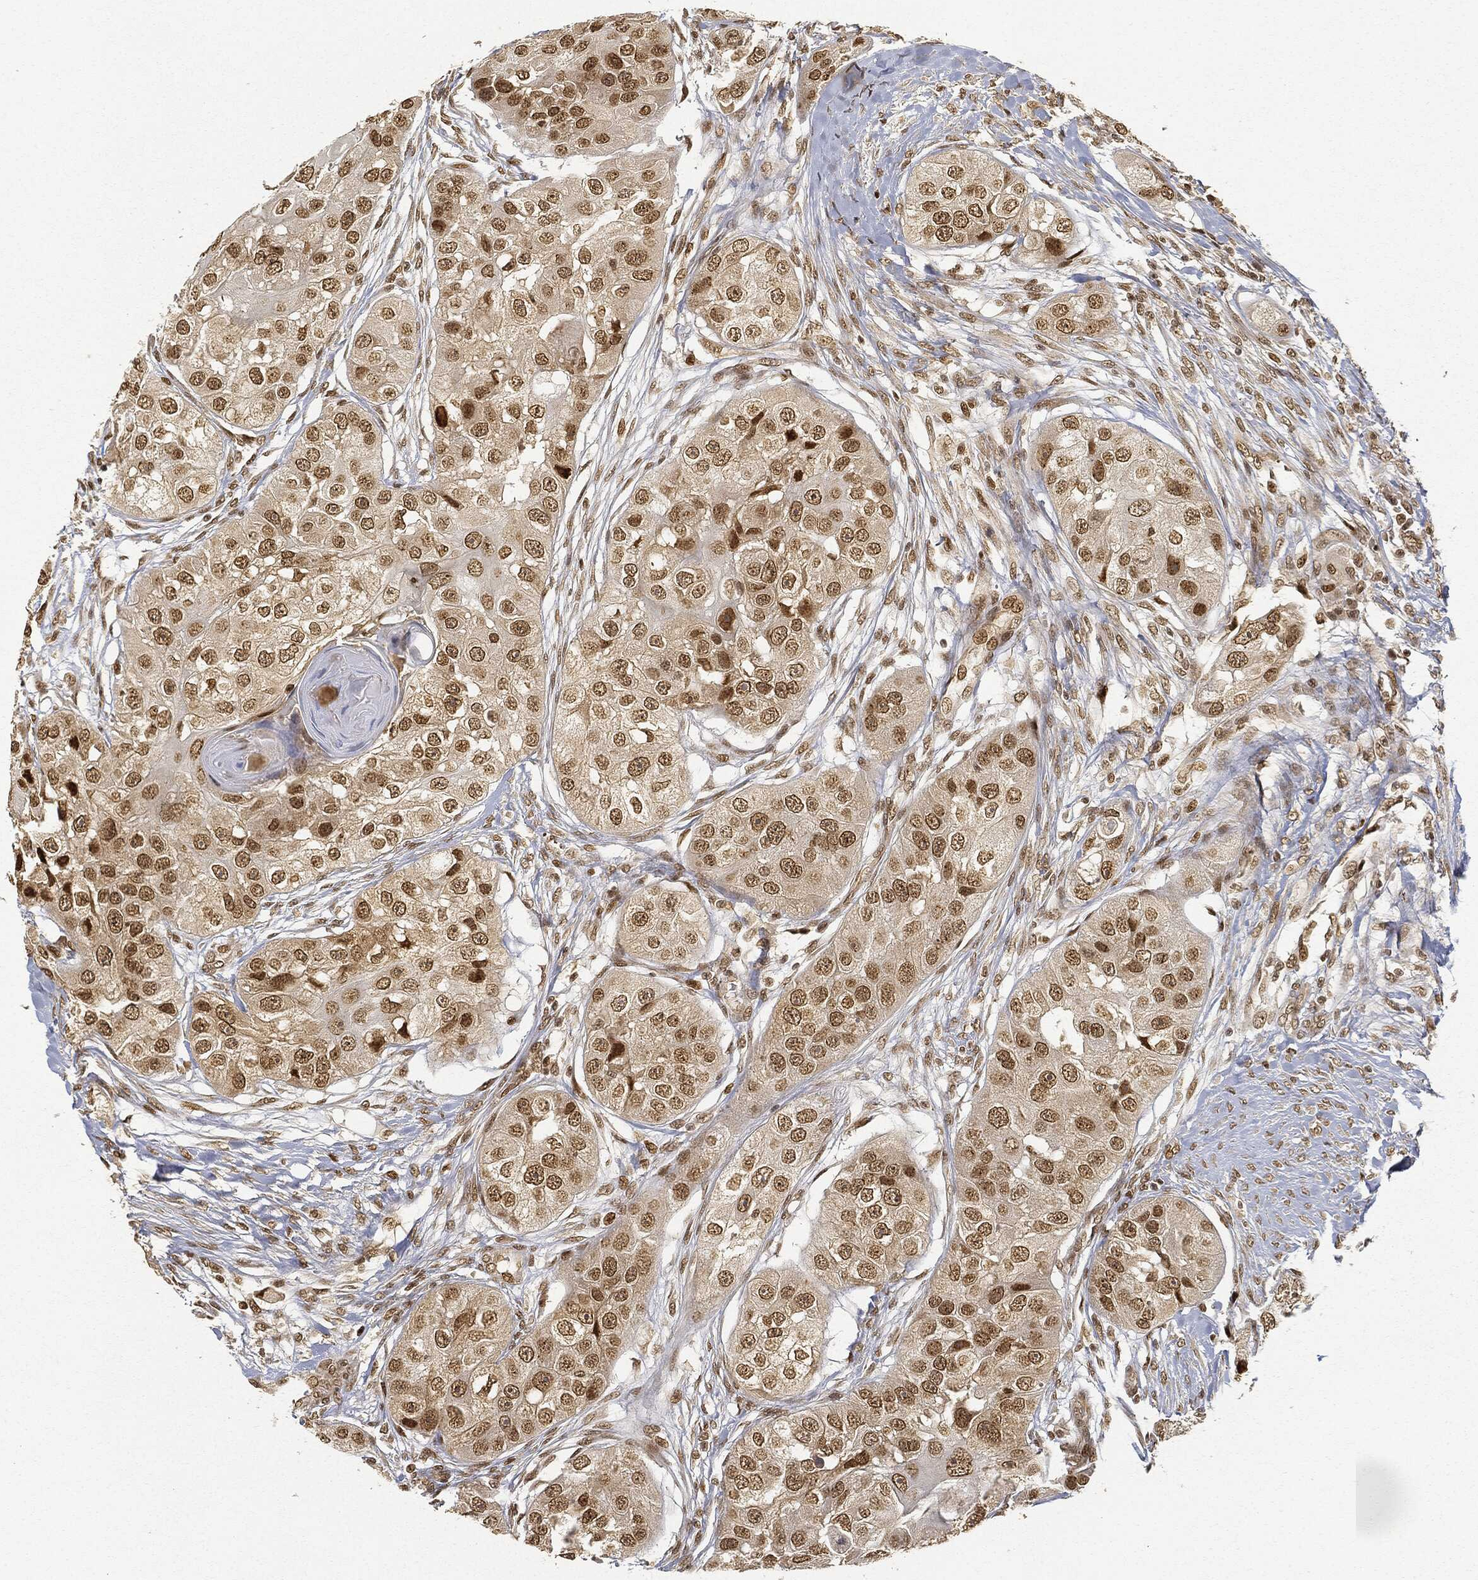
{"staining": {"intensity": "moderate", "quantity": ">75%", "location": "nuclear"}, "tissue": "head and neck cancer", "cell_type": "Tumor cells", "image_type": "cancer", "snomed": [{"axis": "morphology", "description": "Normal tissue, NOS"}, {"axis": "morphology", "description": "Squamous cell carcinoma, NOS"}, {"axis": "topography", "description": "Skeletal muscle"}, {"axis": "topography", "description": "Head-Neck"}], "caption": "Immunohistochemical staining of head and neck cancer (squamous cell carcinoma) displays medium levels of moderate nuclear positivity in about >75% of tumor cells. Using DAB (brown) and hematoxylin (blue) stains, captured at high magnification using brightfield microscopy.", "gene": "CIB1", "patient": {"sex": "male", "age": 51}}